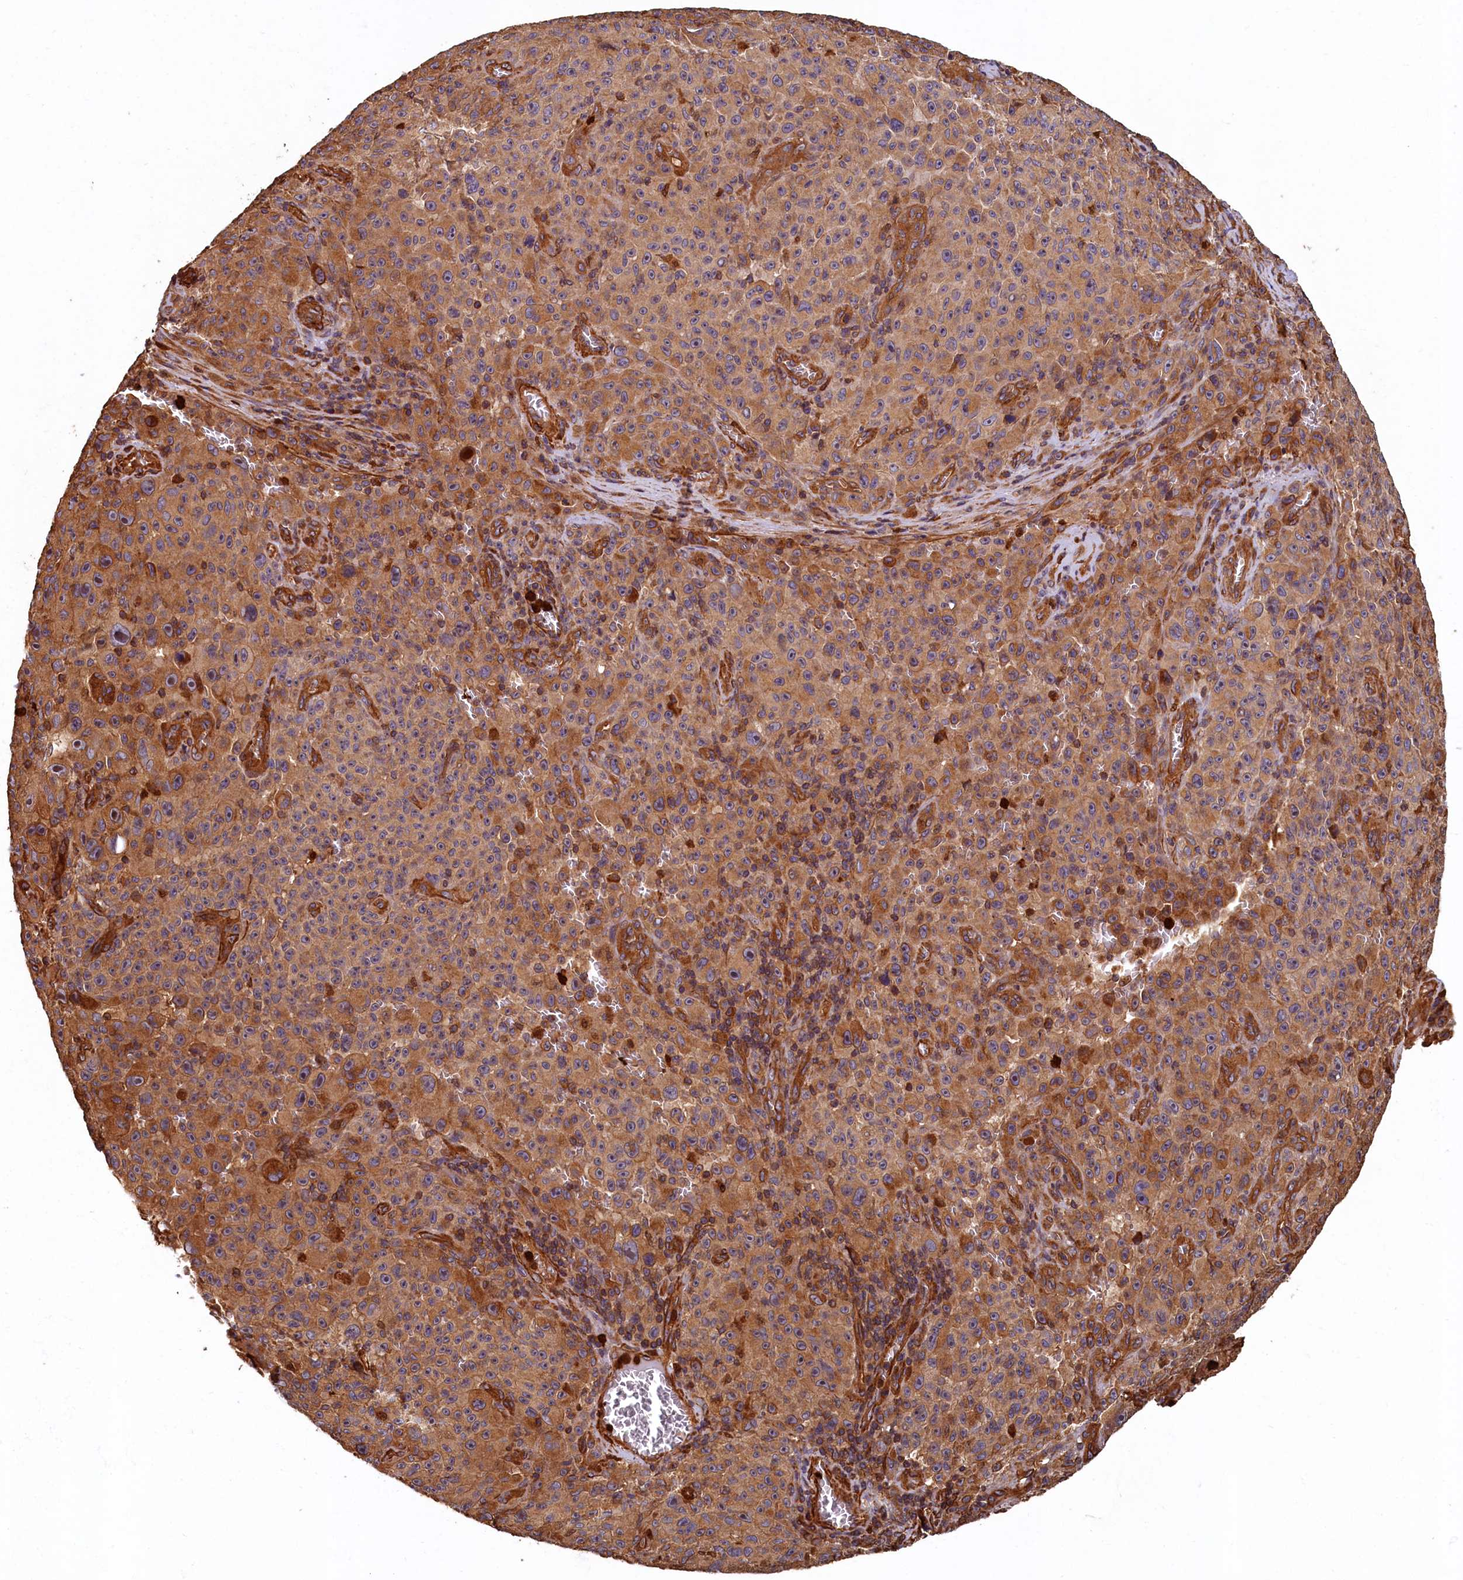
{"staining": {"intensity": "moderate", "quantity": ">75%", "location": "cytoplasmic/membranous"}, "tissue": "melanoma", "cell_type": "Tumor cells", "image_type": "cancer", "snomed": [{"axis": "morphology", "description": "Malignant melanoma, NOS"}, {"axis": "topography", "description": "Skin"}], "caption": "High-power microscopy captured an immunohistochemistry (IHC) image of malignant melanoma, revealing moderate cytoplasmic/membranous expression in about >75% of tumor cells. Immunohistochemistry stains the protein in brown and the nuclei are stained blue.", "gene": "CCDC102B", "patient": {"sex": "female", "age": 82}}